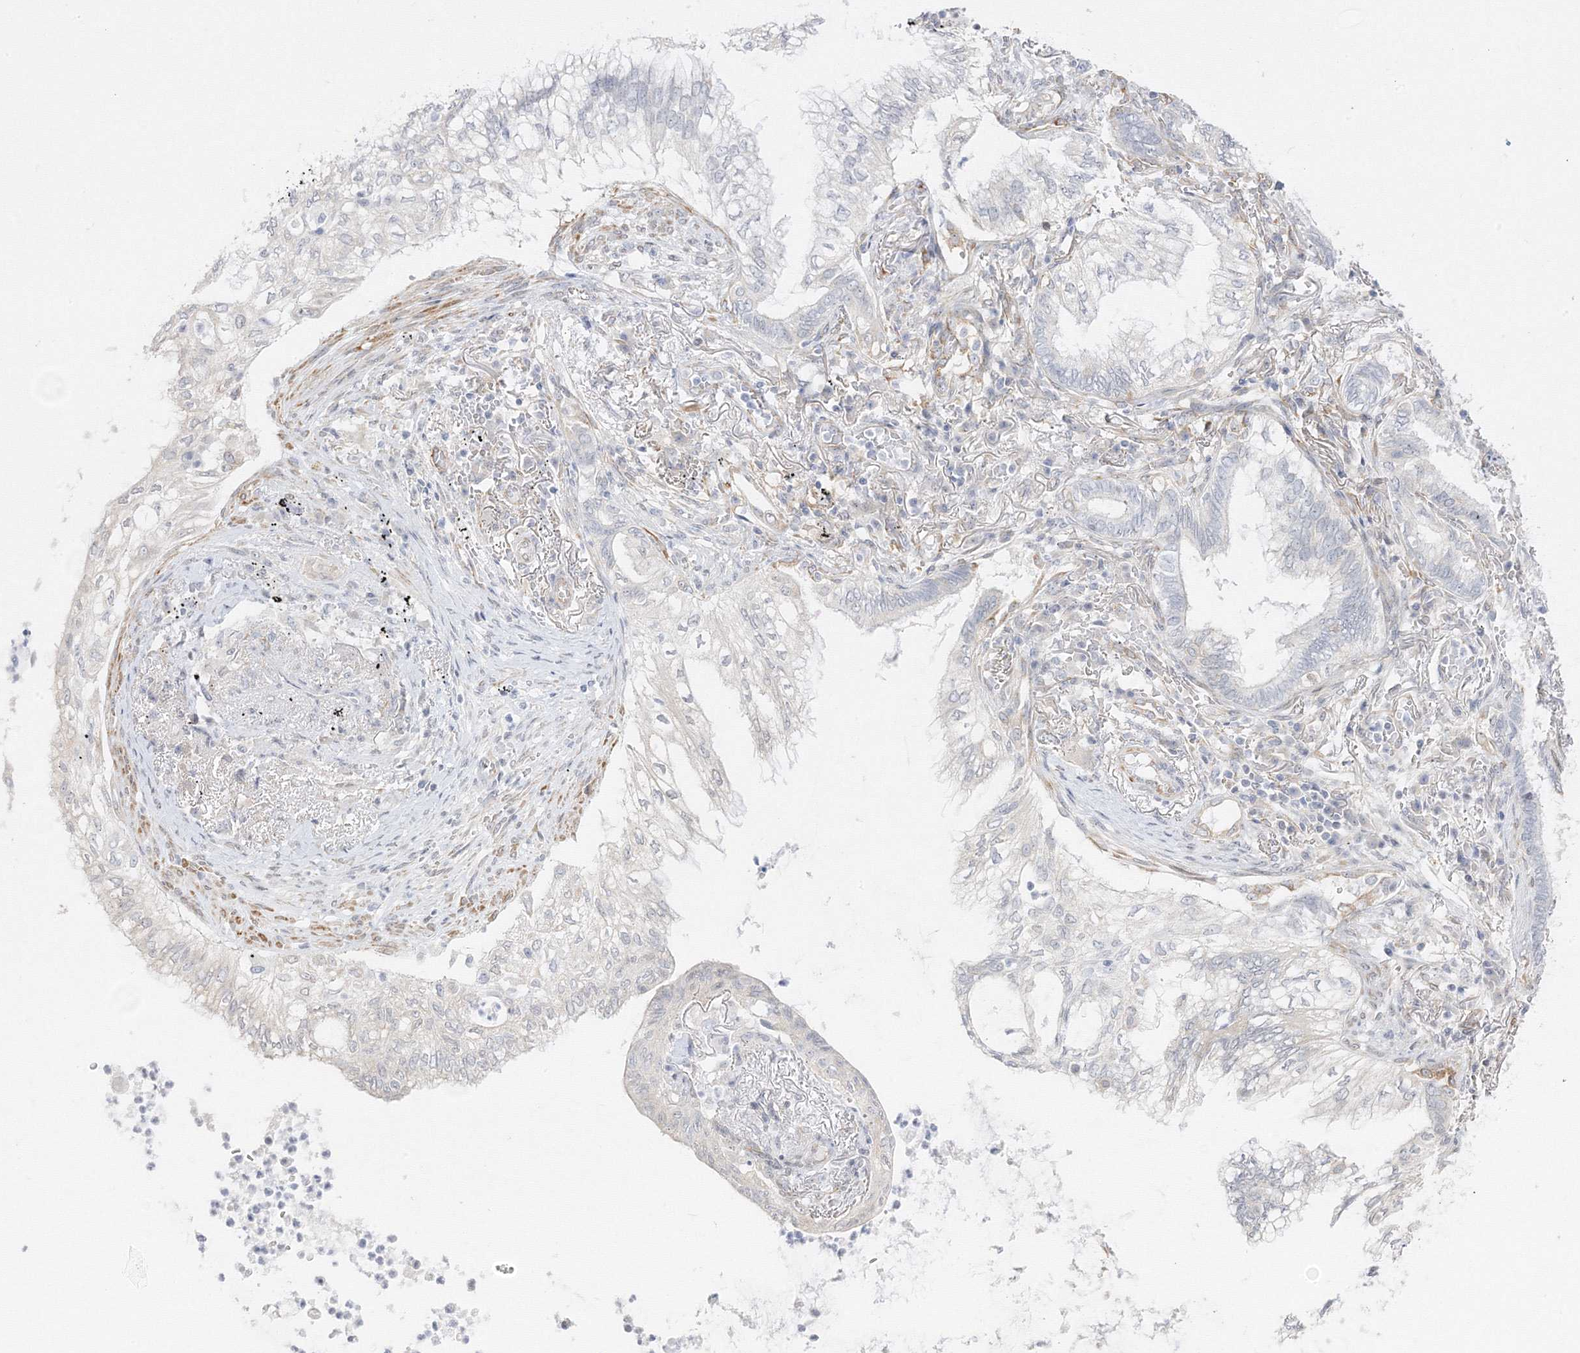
{"staining": {"intensity": "negative", "quantity": "none", "location": "none"}, "tissue": "lung cancer", "cell_type": "Tumor cells", "image_type": "cancer", "snomed": [{"axis": "morphology", "description": "Adenocarcinoma, NOS"}, {"axis": "topography", "description": "Lung"}], "caption": "The IHC micrograph has no significant staining in tumor cells of lung cancer tissue. (DAB immunohistochemistry with hematoxylin counter stain).", "gene": "C2CD2", "patient": {"sex": "female", "age": 70}}